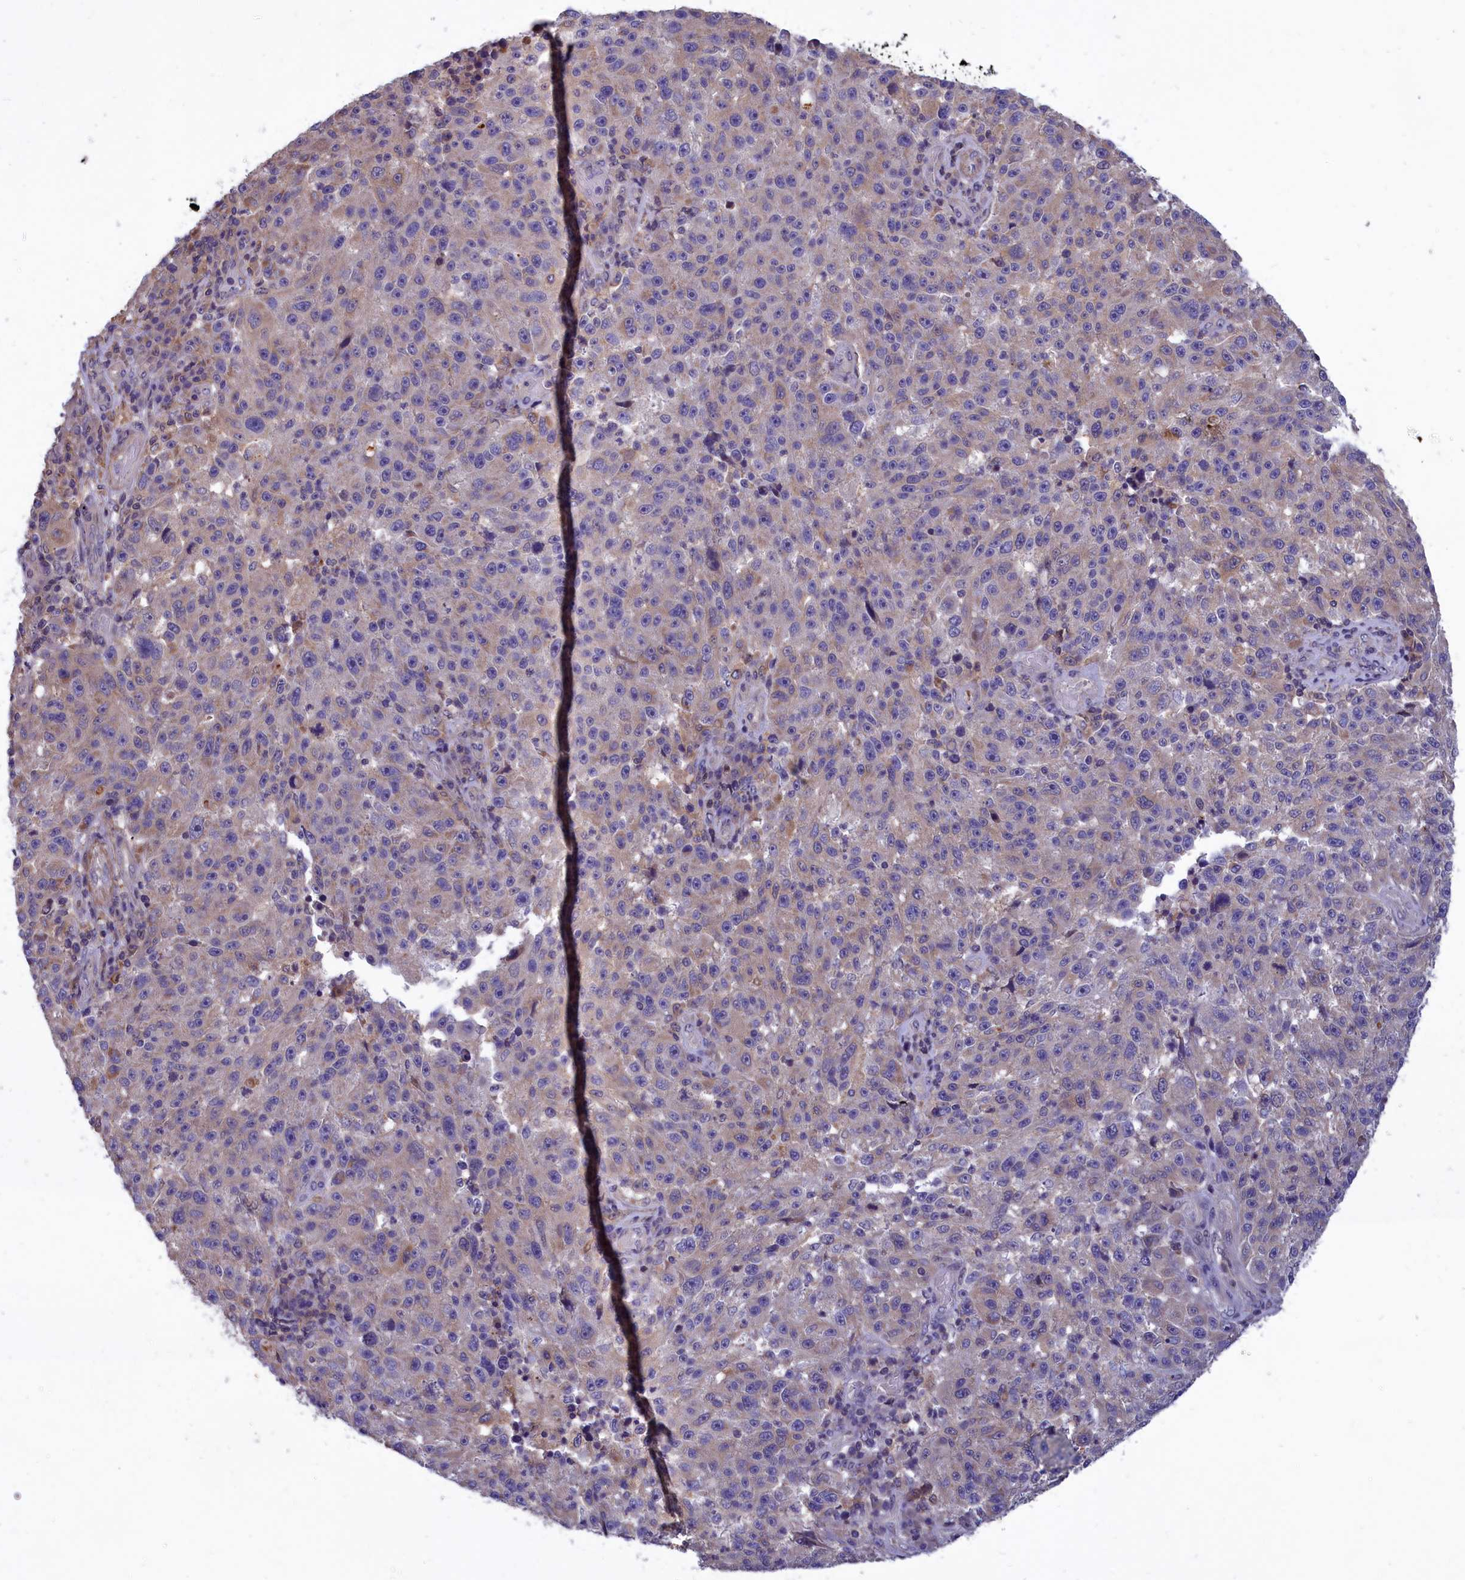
{"staining": {"intensity": "weak", "quantity": "25%-75%", "location": "cytoplasmic/membranous"}, "tissue": "melanoma", "cell_type": "Tumor cells", "image_type": "cancer", "snomed": [{"axis": "morphology", "description": "Malignant melanoma, NOS"}, {"axis": "topography", "description": "Skin"}], "caption": "Human malignant melanoma stained with a protein marker demonstrates weak staining in tumor cells.", "gene": "AMDHD2", "patient": {"sex": "male", "age": 53}}